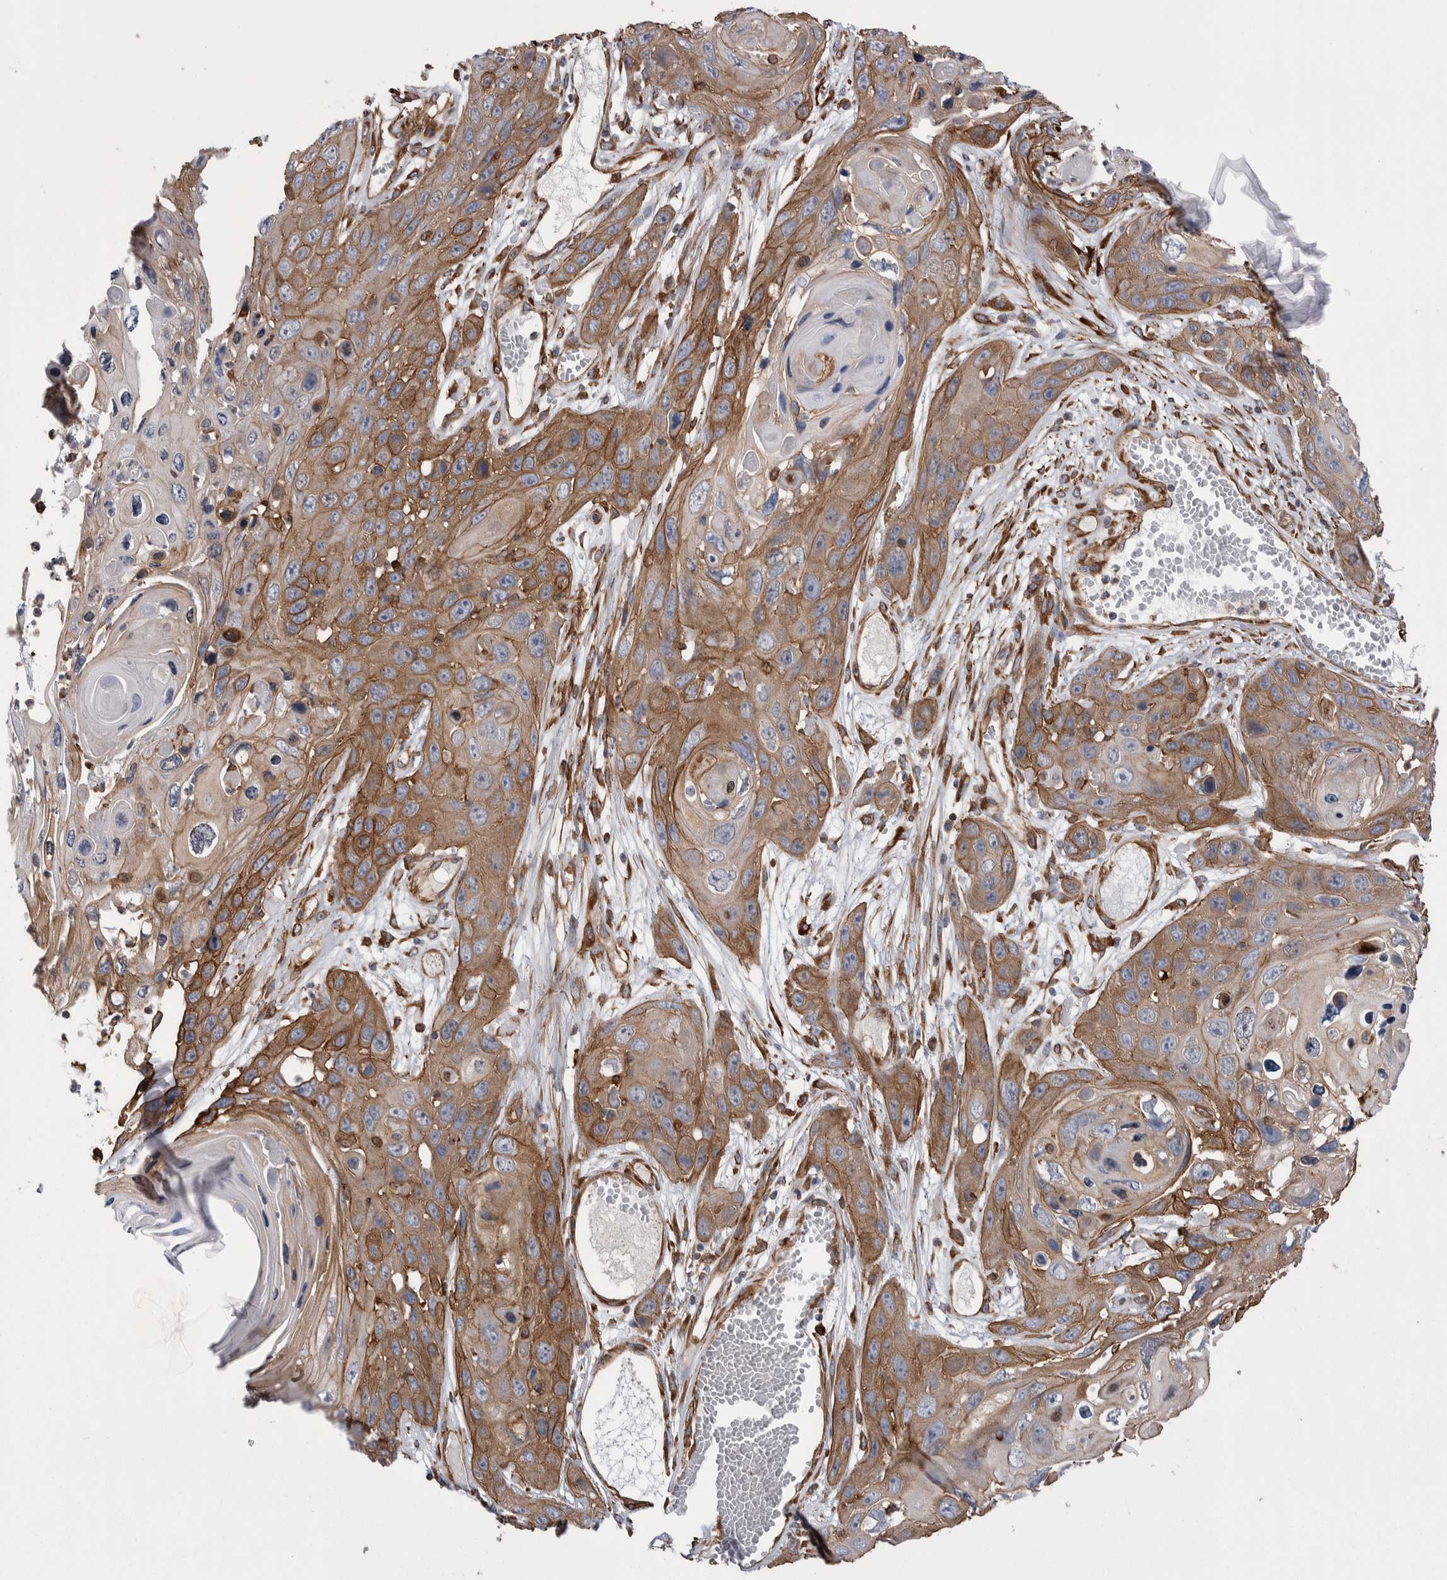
{"staining": {"intensity": "moderate", "quantity": ">75%", "location": "cytoplasmic/membranous"}, "tissue": "skin cancer", "cell_type": "Tumor cells", "image_type": "cancer", "snomed": [{"axis": "morphology", "description": "Squamous cell carcinoma, NOS"}, {"axis": "topography", "description": "Skin"}], "caption": "Protein staining shows moderate cytoplasmic/membranous positivity in about >75% of tumor cells in skin squamous cell carcinoma. The staining was performed using DAB, with brown indicating positive protein expression. Nuclei are stained blue with hematoxylin.", "gene": "KIF12", "patient": {"sex": "male", "age": 55}}